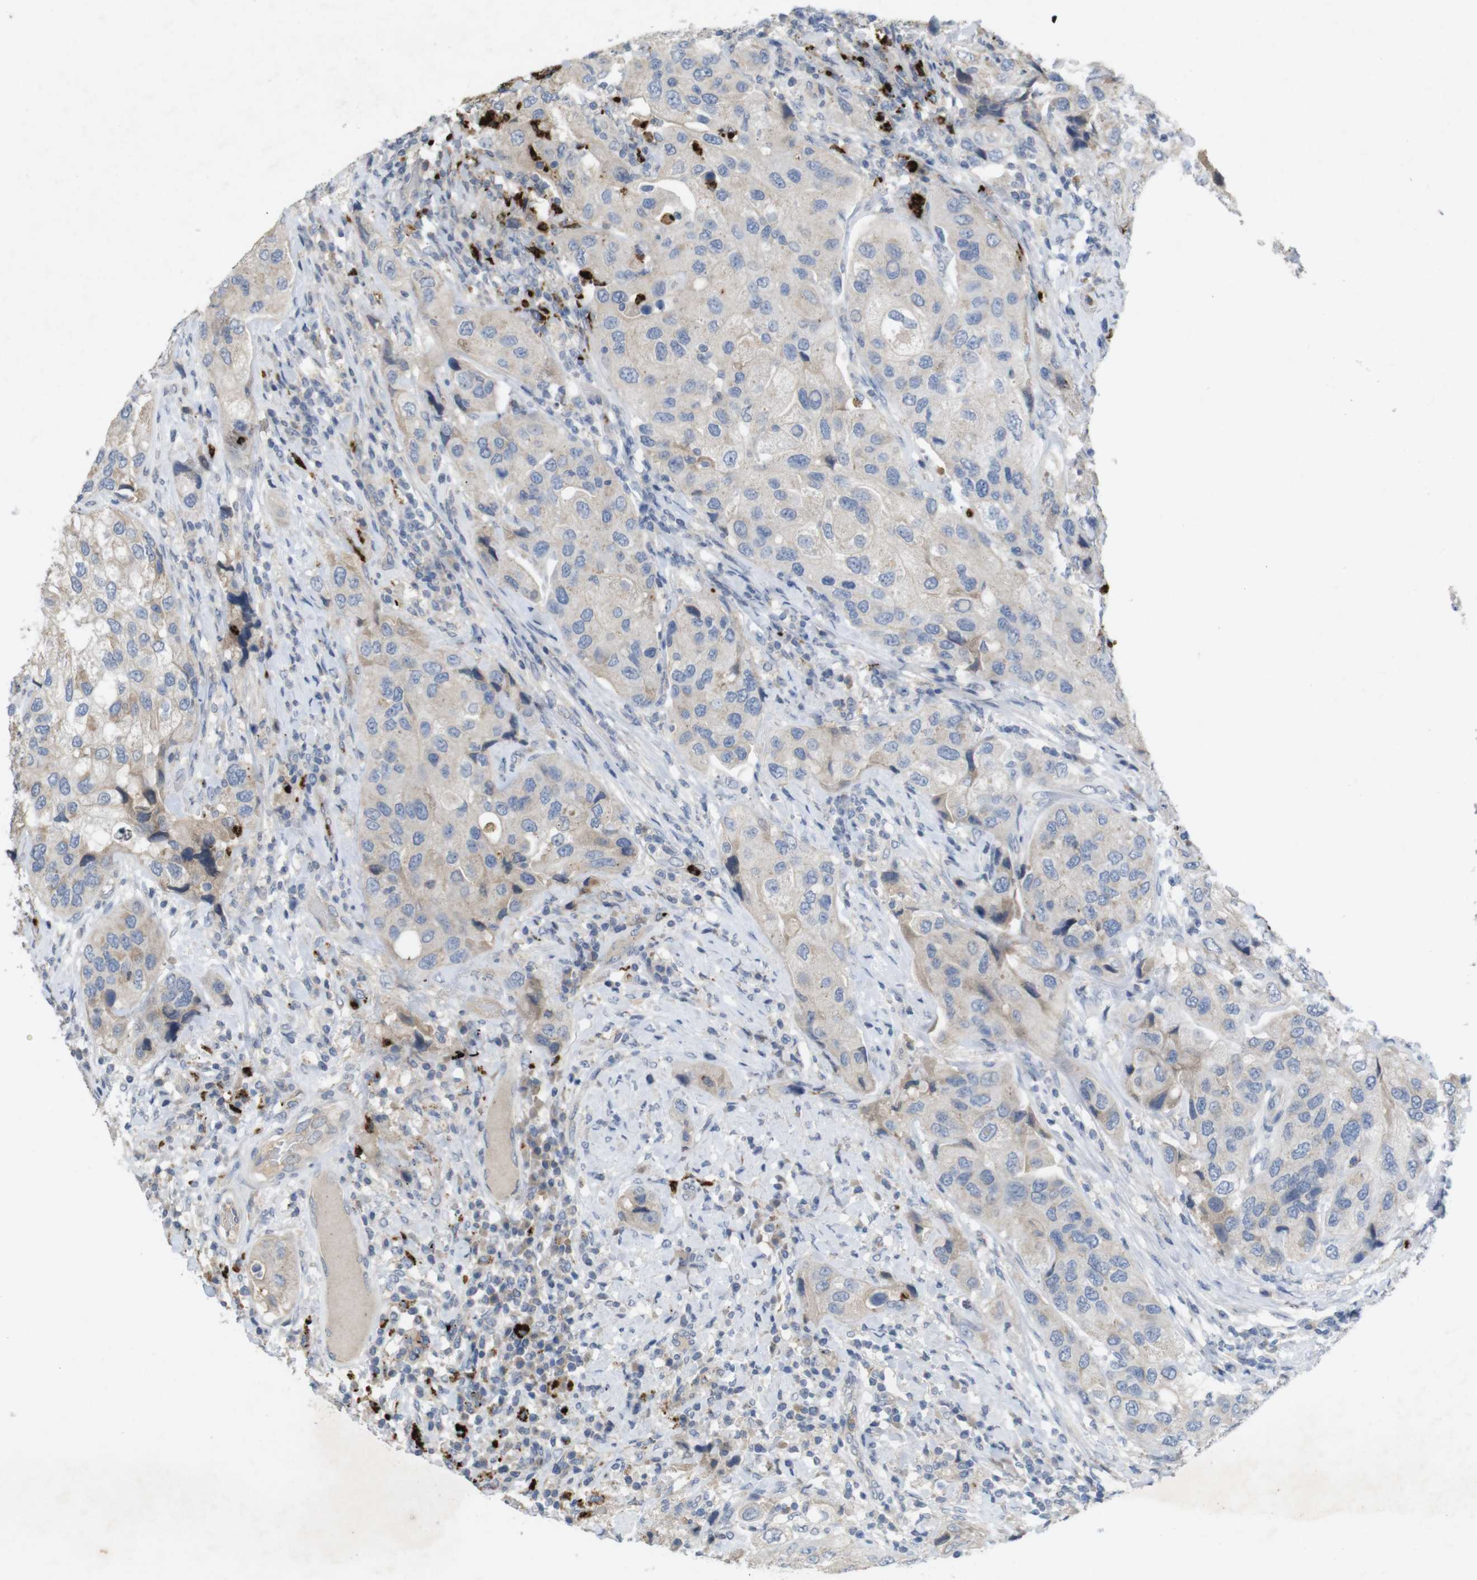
{"staining": {"intensity": "negative", "quantity": "none", "location": "none"}, "tissue": "urothelial cancer", "cell_type": "Tumor cells", "image_type": "cancer", "snomed": [{"axis": "morphology", "description": "Urothelial carcinoma, High grade"}, {"axis": "topography", "description": "Urinary bladder"}], "caption": "Protein analysis of urothelial carcinoma (high-grade) reveals no significant staining in tumor cells. (IHC, brightfield microscopy, high magnification).", "gene": "TSPAN14", "patient": {"sex": "female", "age": 64}}